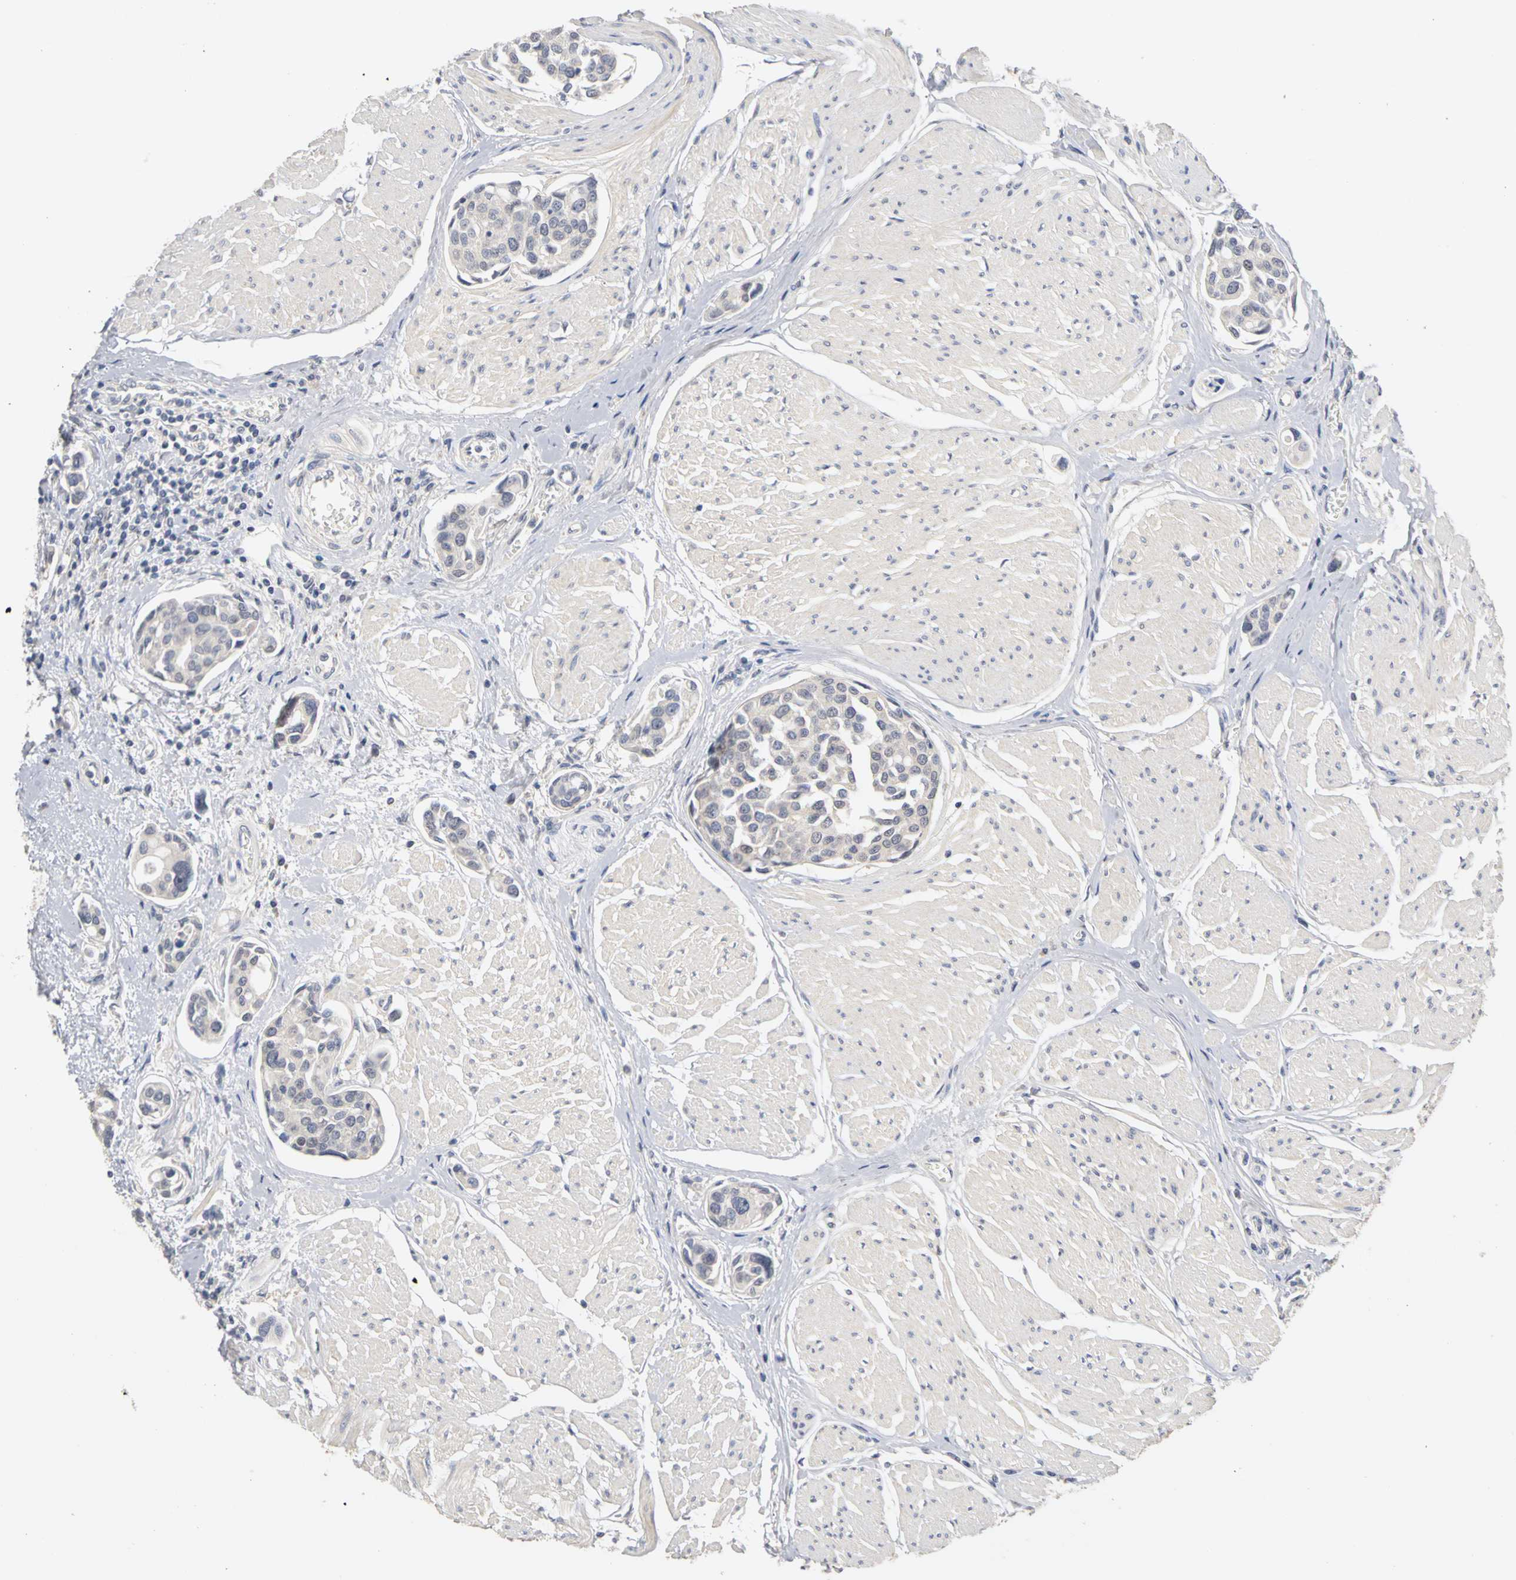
{"staining": {"intensity": "negative", "quantity": "none", "location": "none"}, "tissue": "urothelial cancer", "cell_type": "Tumor cells", "image_type": "cancer", "snomed": [{"axis": "morphology", "description": "Urothelial carcinoma, High grade"}, {"axis": "topography", "description": "Urinary bladder"}], "caption": "Immunohistochemistry image of human urothelial cancer stained for a protein (brown), which reveals no staining in tumor cells.", "gene": "PGR", "patient": {"sex": "male", "age": 78}}